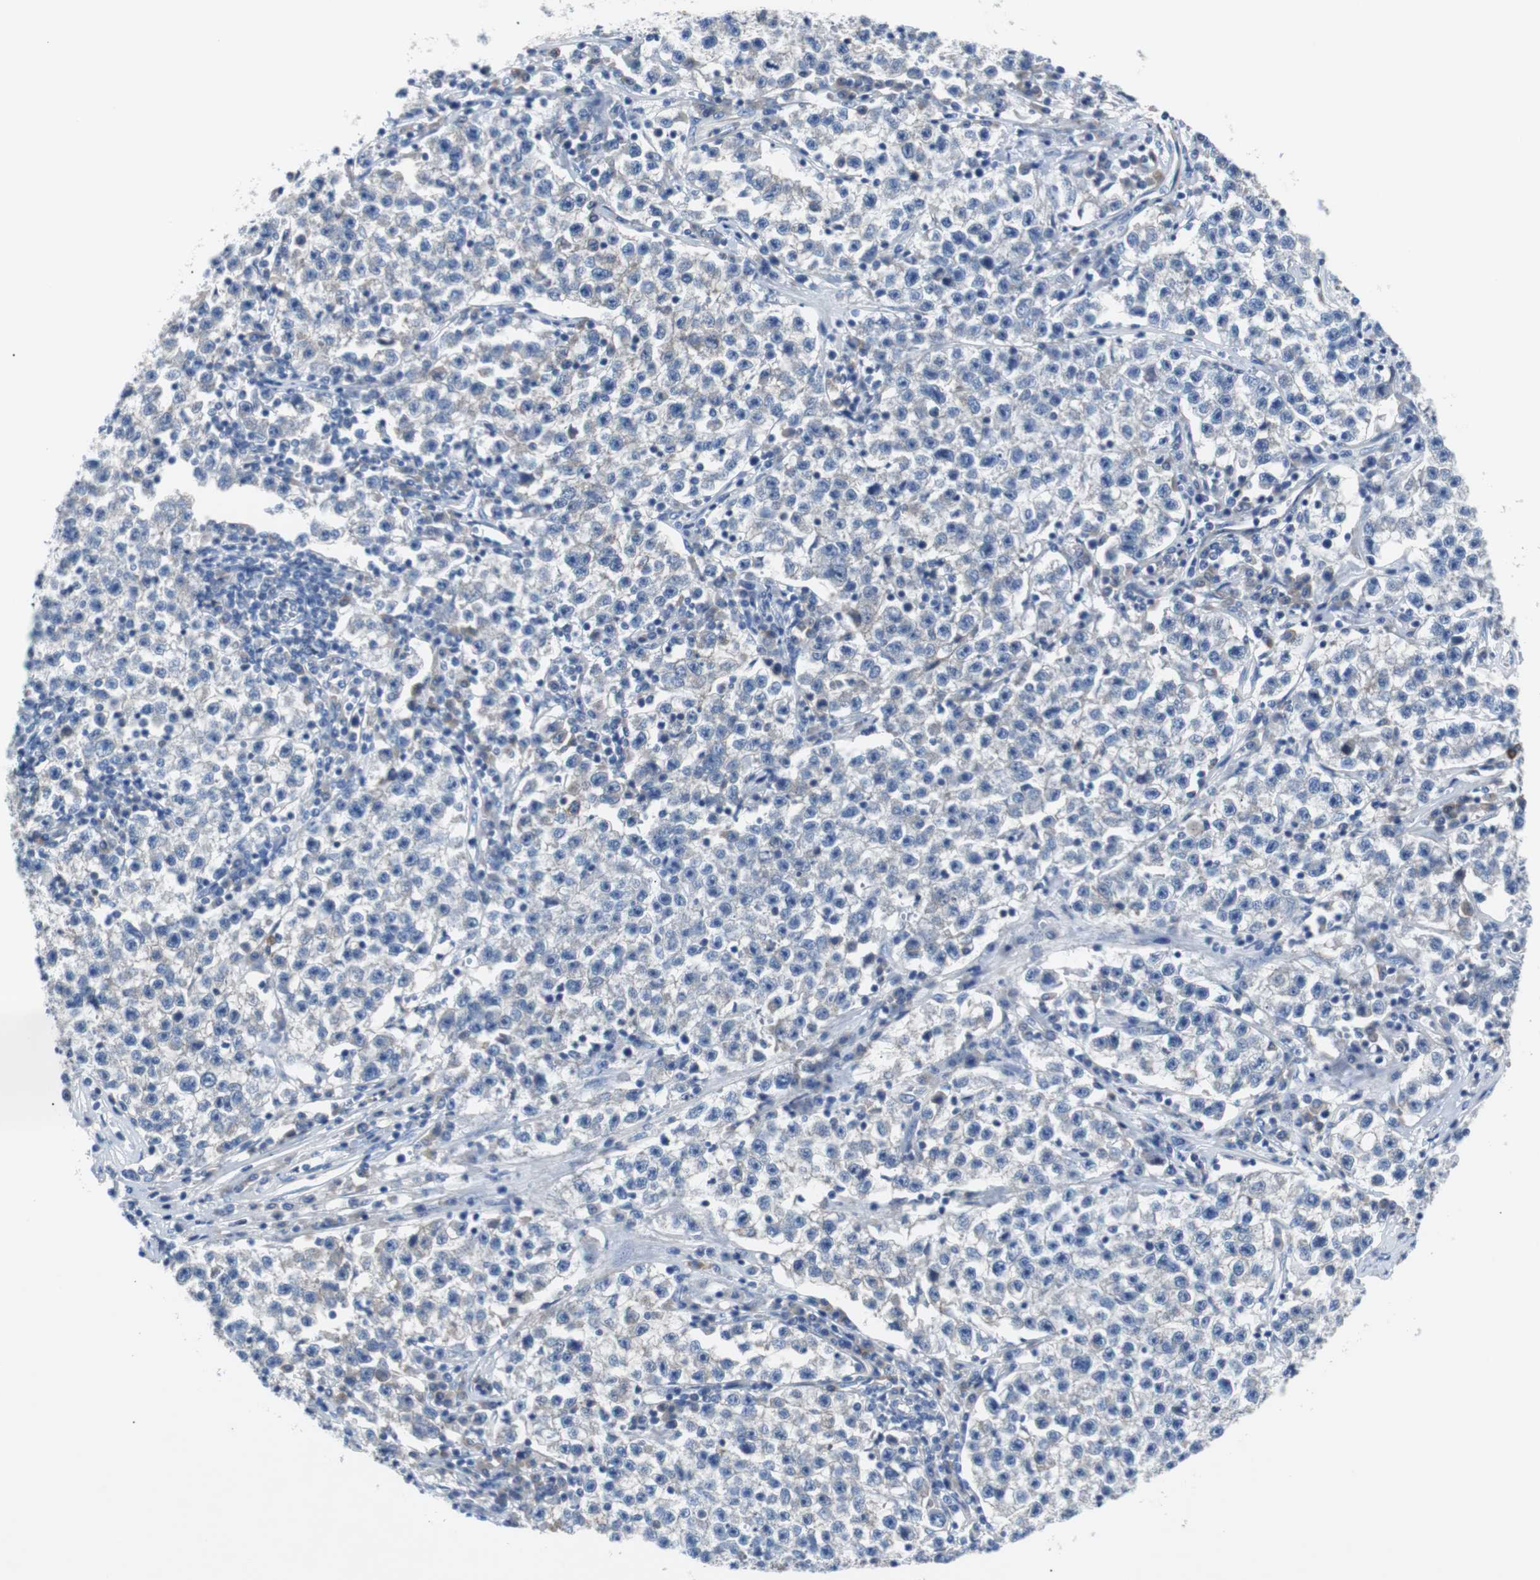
{"staining": {"intensity": "negative", "quantity": "none", "location": "none"}, "tissue": "testis cancer", "cell_type": "Tumor cells", "image_type": "cancer", "snomed": [{"axis": "morphology", "description": "Seminoma, NOS"}, {"axis": "topography", "description": "Testis"}], "caption": "A high-resolution histopathology image shows immunohistochemistry staining of seminoma (testis), which reveals no significant staining in tumor cells.", "gene": "EEF2K", "patient": {"sex": "male", "age": 22}}